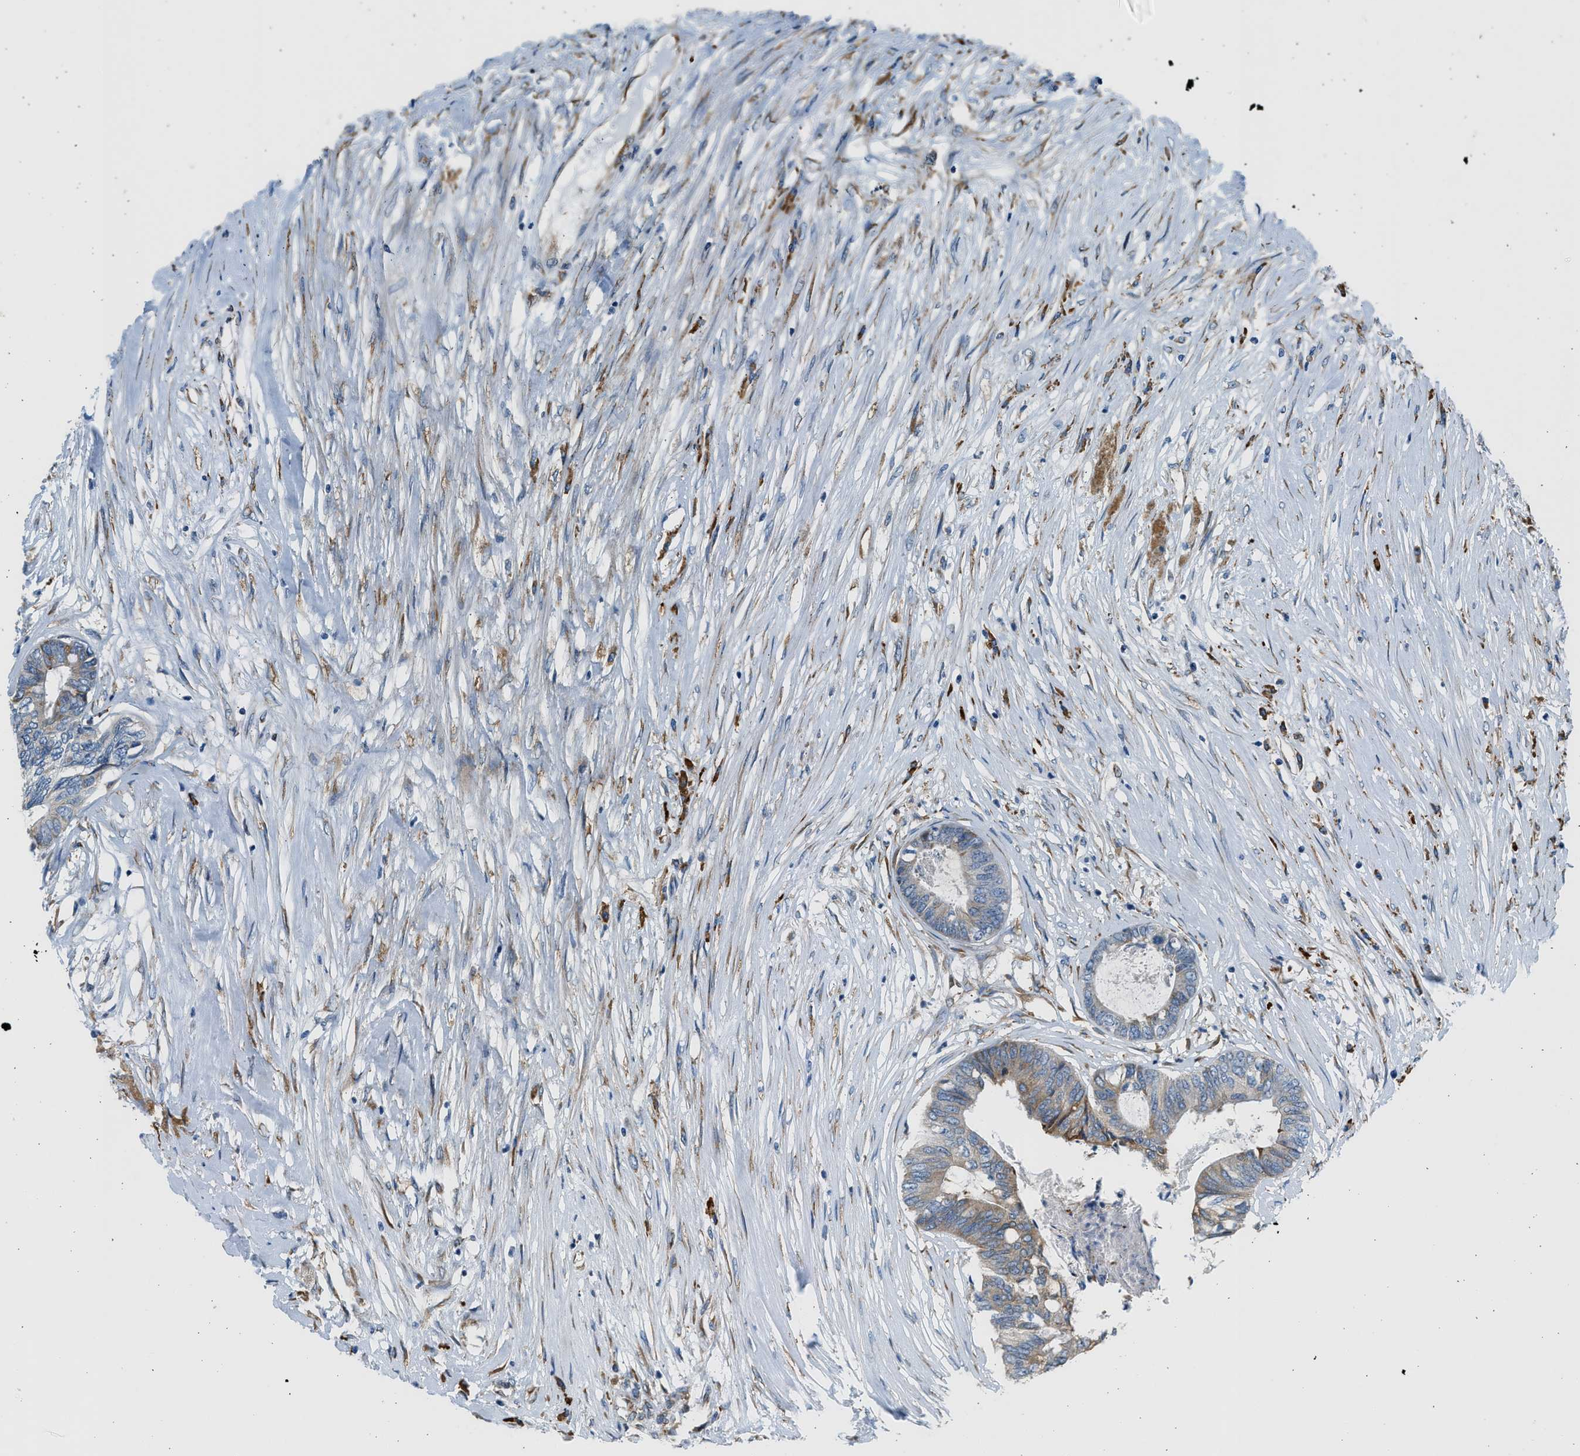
{"staining": {"intensity": "strong", "quantity": "<25%", "location": "cytoplasmic/membranous"}, "tissue": "colorectal cancer", "cell_type": "Tumor cells", "image_type": "cancer", "snomed": [{"axis": "morphology", "description": "Adenocarcinoma, NOS"}, {"axis": "topography", "description": "Rectum"}], "caption": "IHC histopathology image of human colorectal cancer stained for a protein (brown), which shows medium levels of strong cytoplasmic/membranous positivity in approximately <25% of tumor cells.", "gene": "CNTN6", "patient": {"sex": "male", "age": 63}}